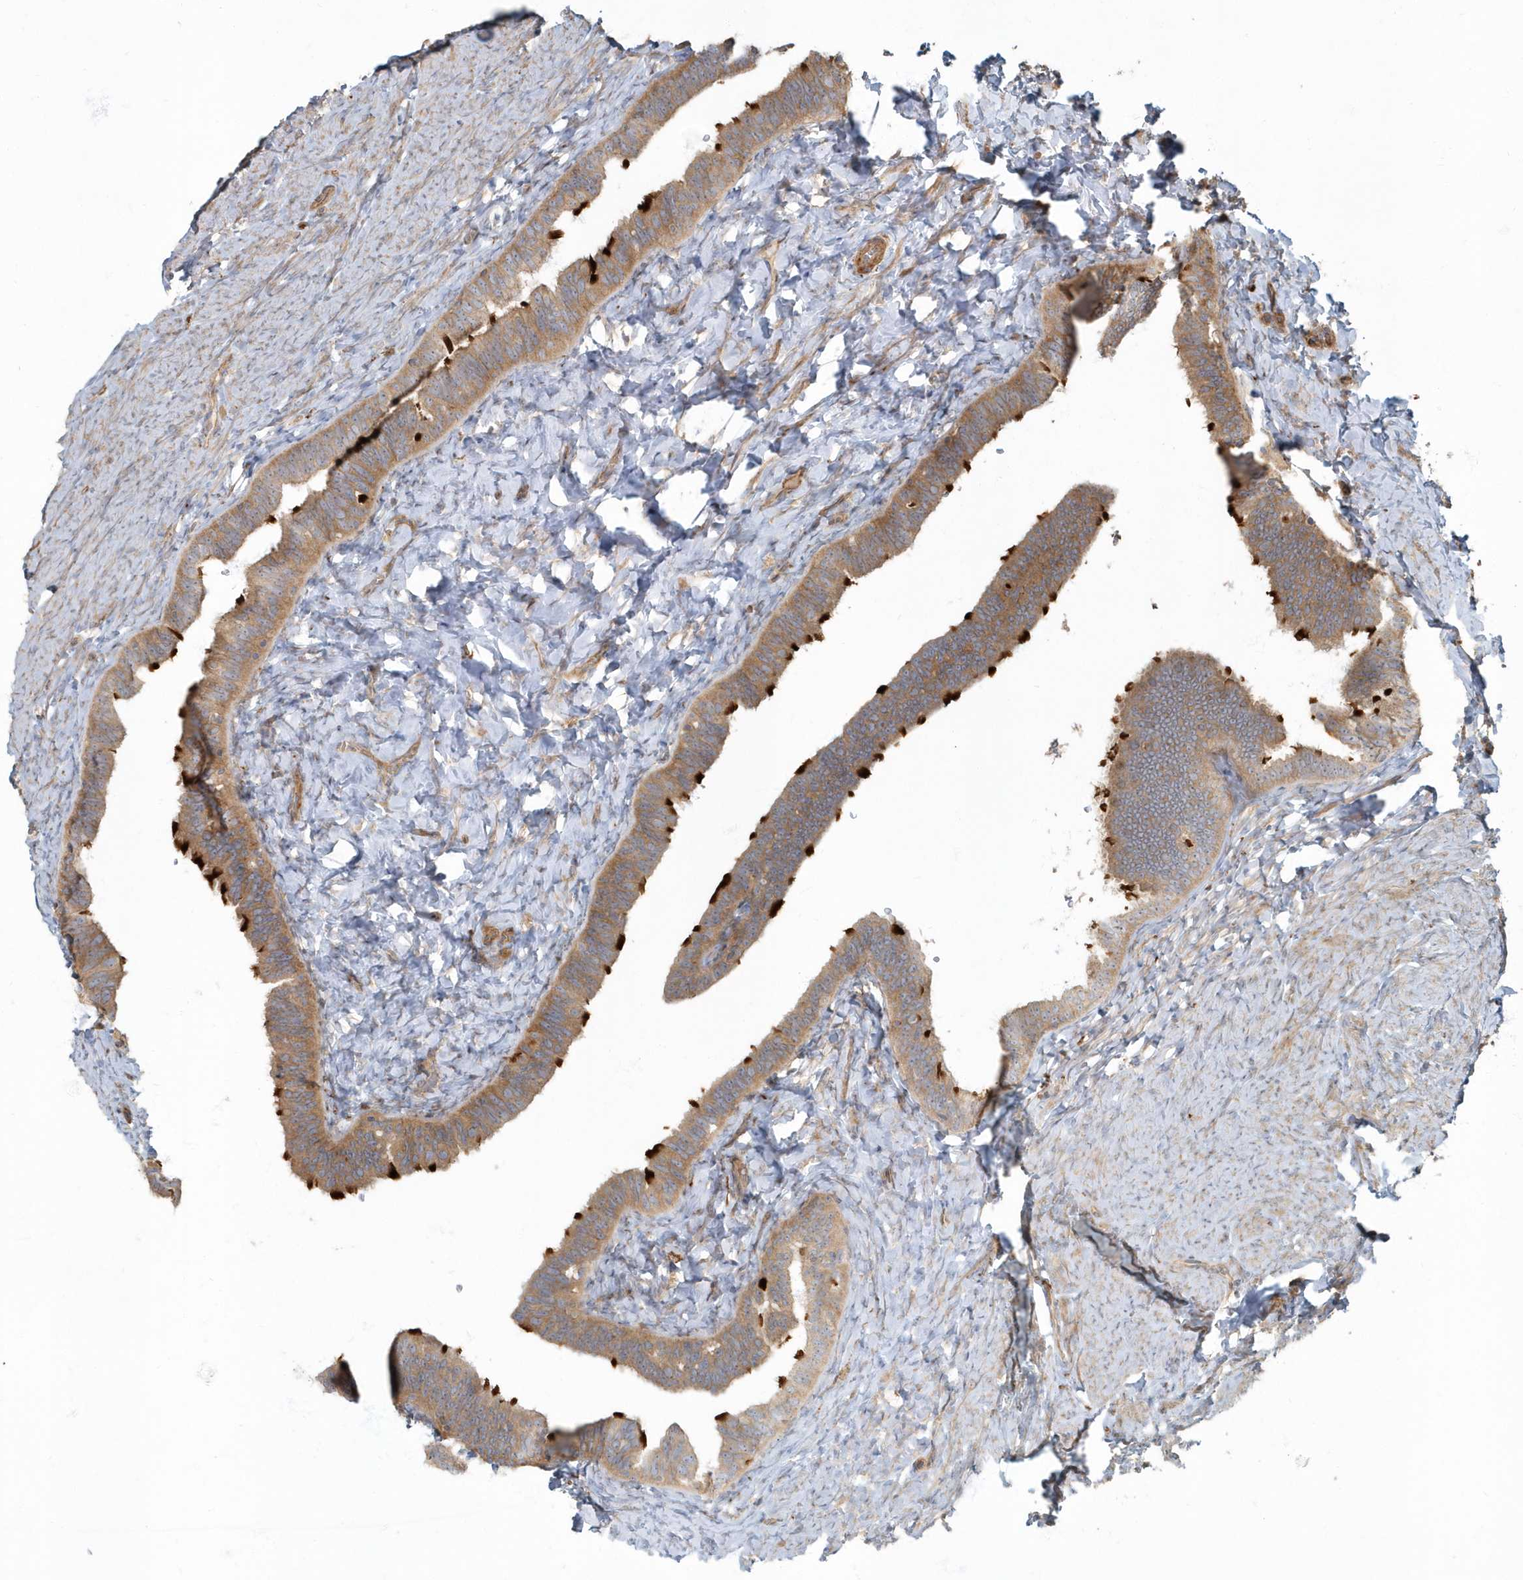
{"staining": {"intensity": "strong", "quantity": "25%-75%", "location": "cytoplasmic/membranous"}, "tissue": "fallopian tube", "cell_type": "Glandular cells", "image_type": "normal", "snomed": [{"axis": "morphology", "description": "Normal tissue, NOS"}, {"axis": "topography", "description": "Fallopian tube"}], "caption": "Protein staining reveals strong cytoplasmic/membranous staining in approximately 25%-75% of glandular cells in unremarkable fallopian tube.", "gene": "ARHGEF38", "patient": {"sex": "female", "age": 39}}